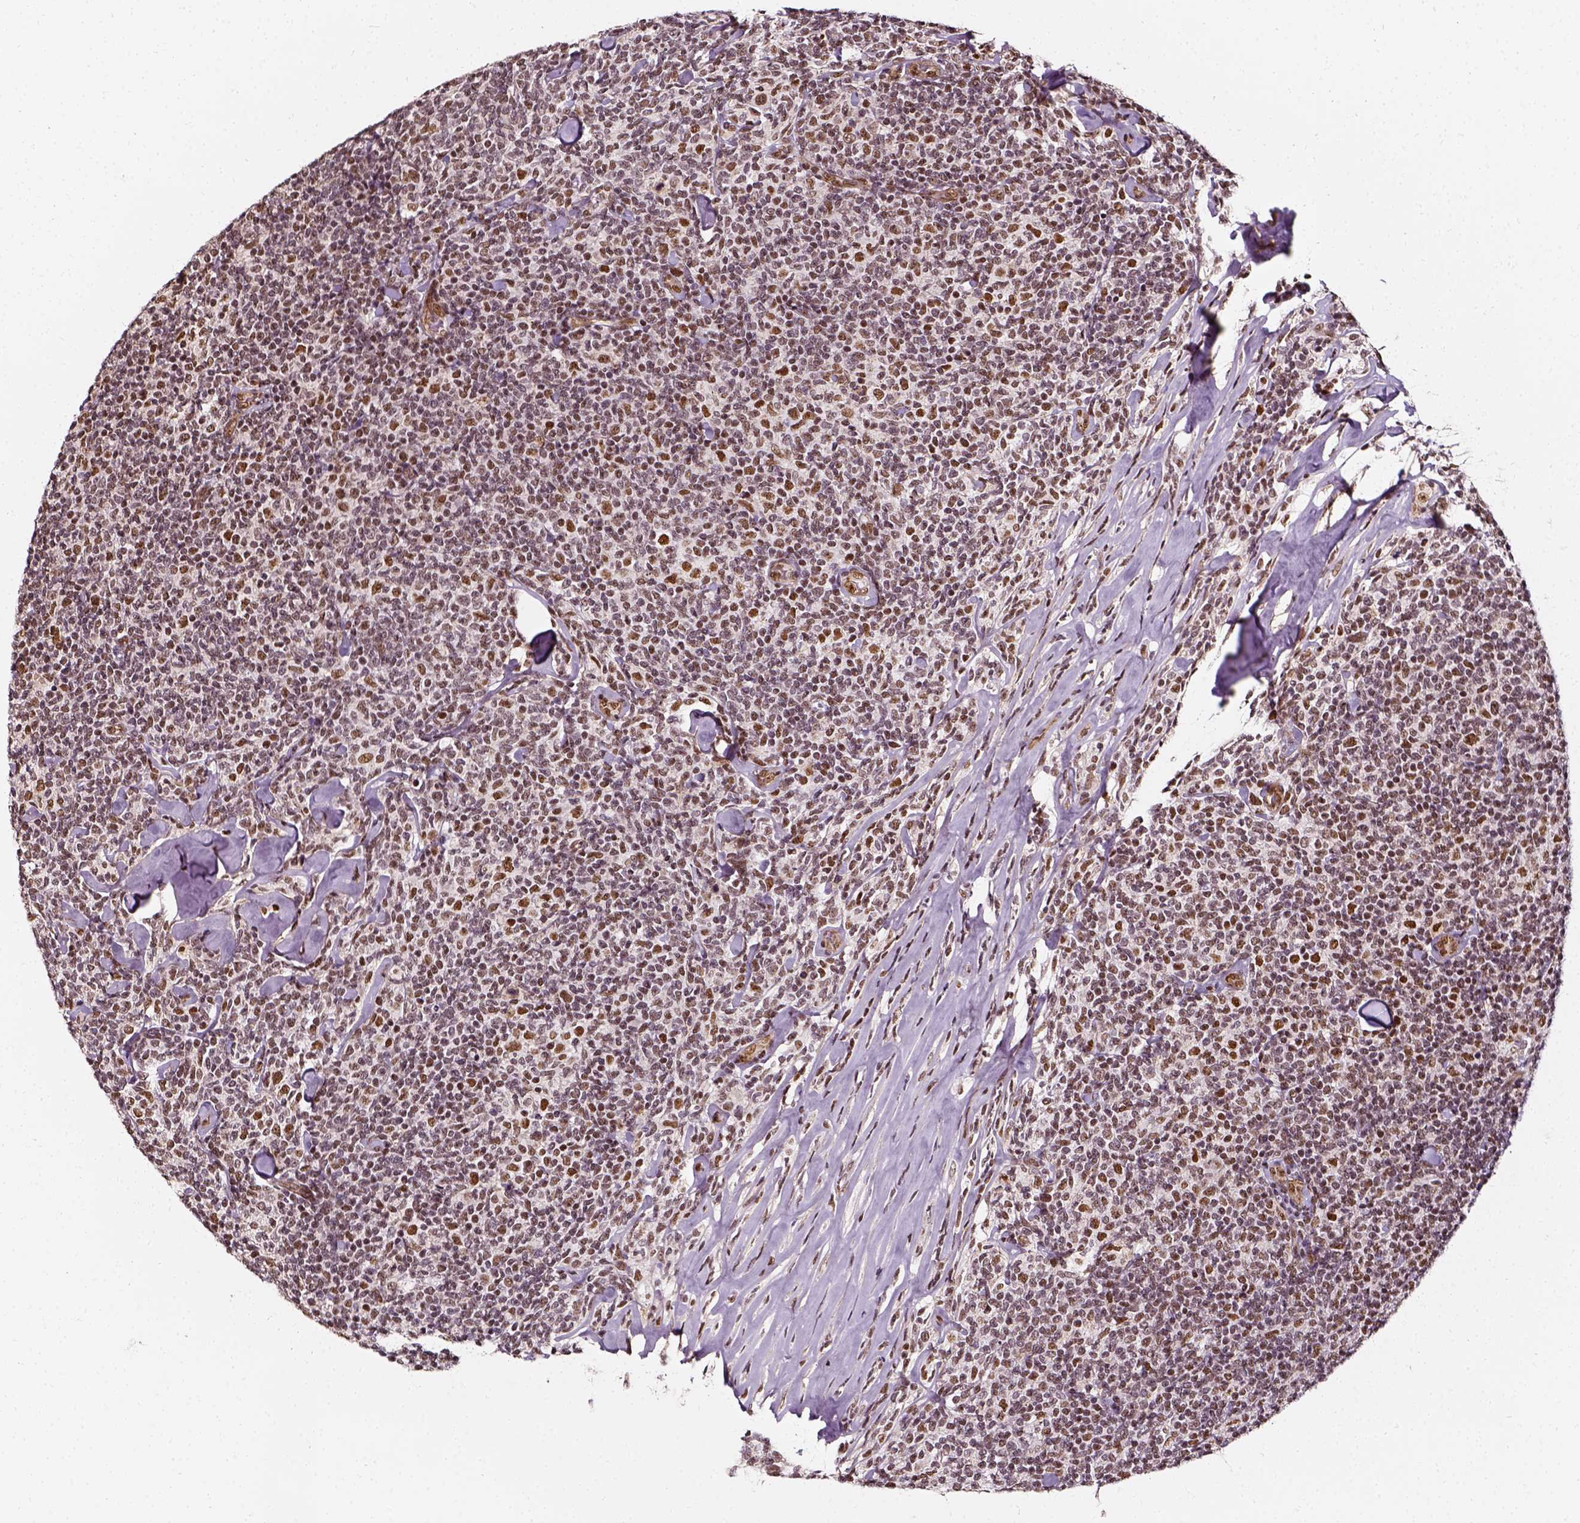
{"staining": {"intensity": "moderate", "quantity": ">75%", "location": "cytoplasmic/membranous"}, "tissue": "lymphoma", "cell_type": "Tumor cells", "image_type": "cancer", "snomed": [{"axis": "morphology", "description": "Malignant lymphoma, non-Hodgkin's type, Low grade"}, {"axis": "topography", "description": "Lymph node"}], "caption": "Protein expression analysis of human lymphoma reveals moderate cytoplasmic/membranous staining in approximately >75% of tumor cells.", "gene": "NACC1", "patient": {"sex": "female", "age": 56}}